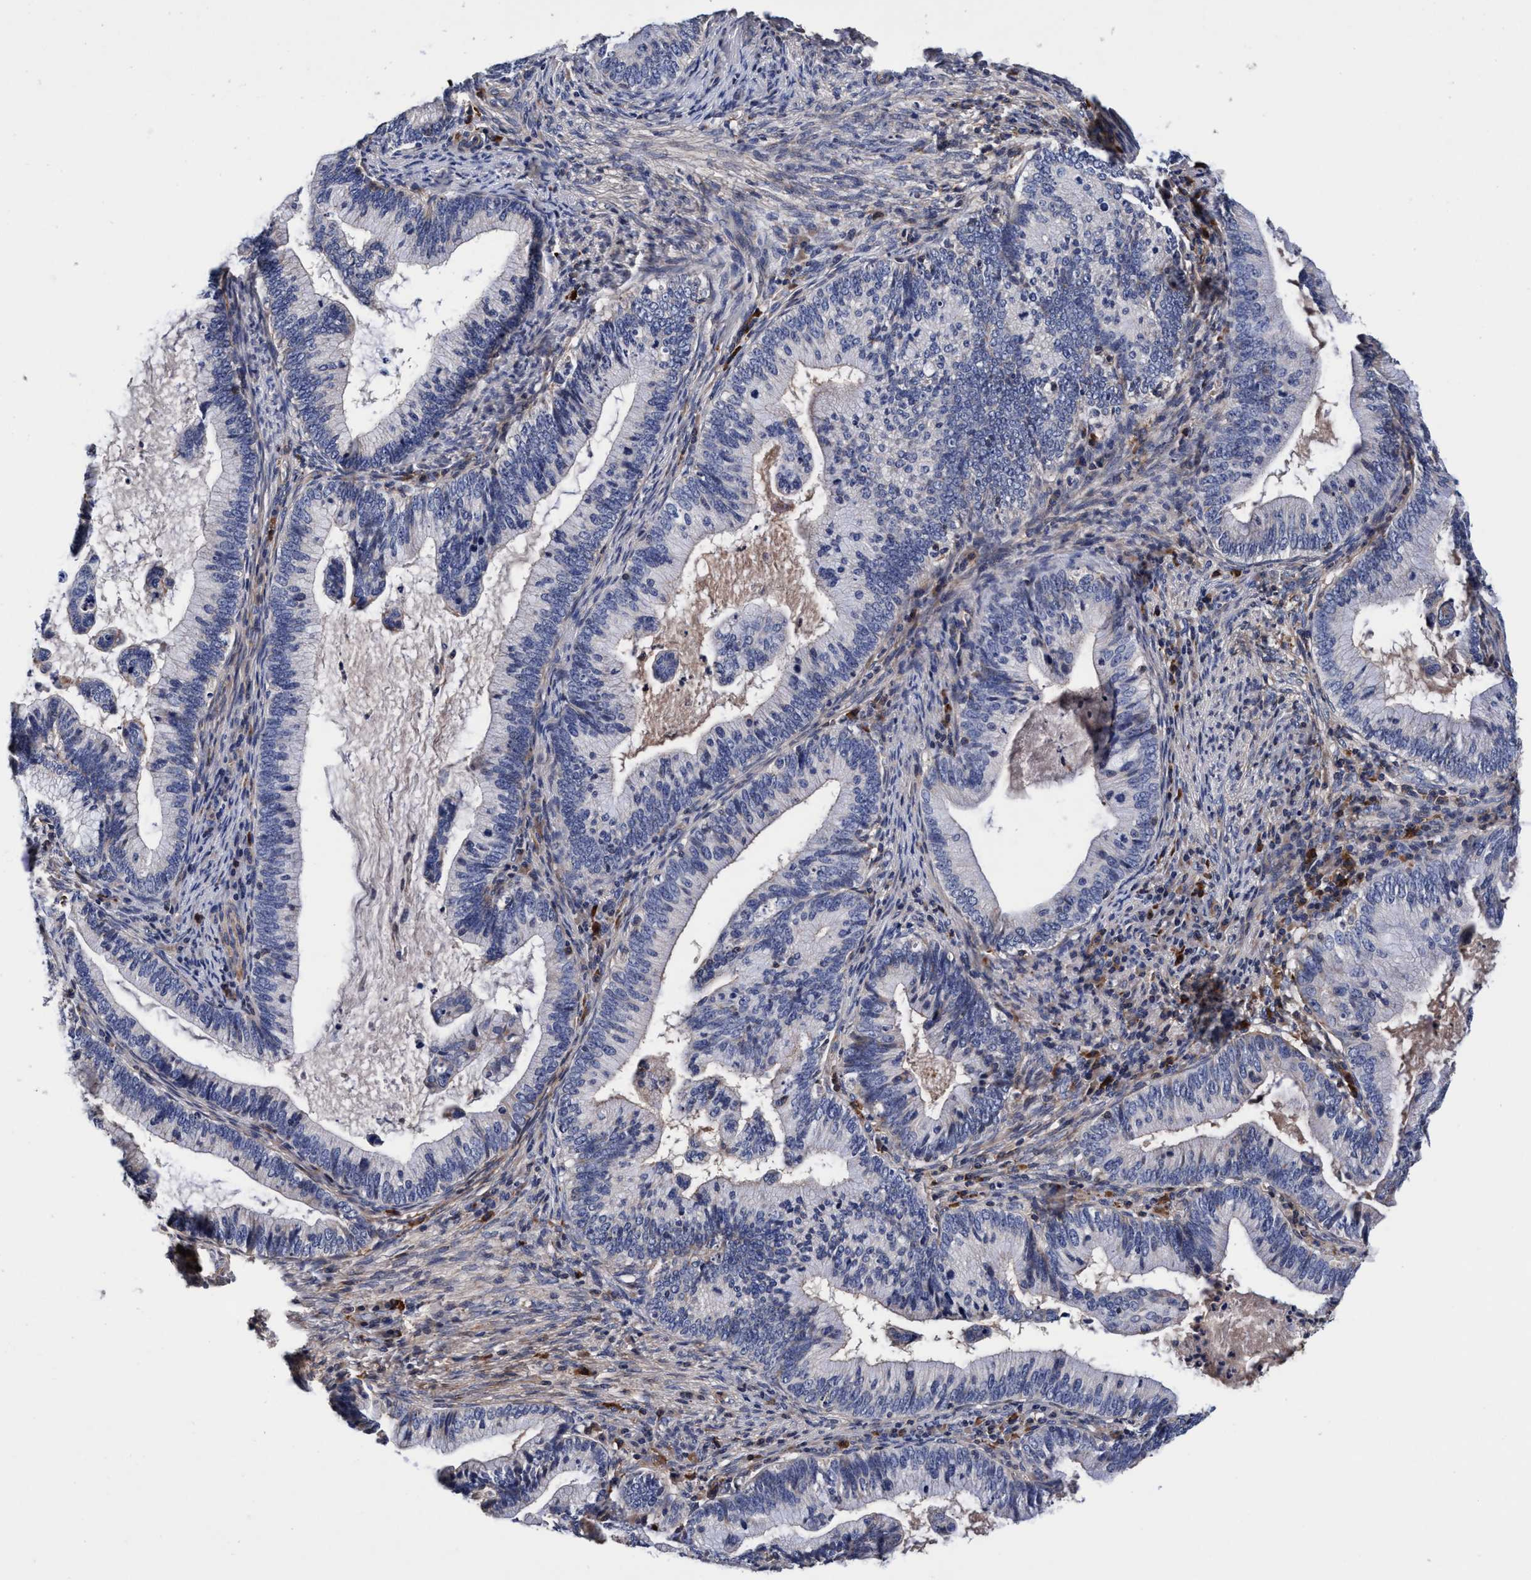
{"staining": {"intensity": "negative", "quantity": "none", "location": "none"}, "tissue": "cervical cancer", "cell_type": "Tumor cells", "image_type": "cancer", "snomed": [{"axis": "morphology", "description": "Adenocarcinoma, NOS"}, {"axis": "topography", "description": "Cervix"}], "caption": "Immunohistochemical staining of cervical cancer shows no significant expression in tumor cells. Nuclei are stained in blue.", "gene": "RNF208", "patient": {"sex": "female", "age": 36}}